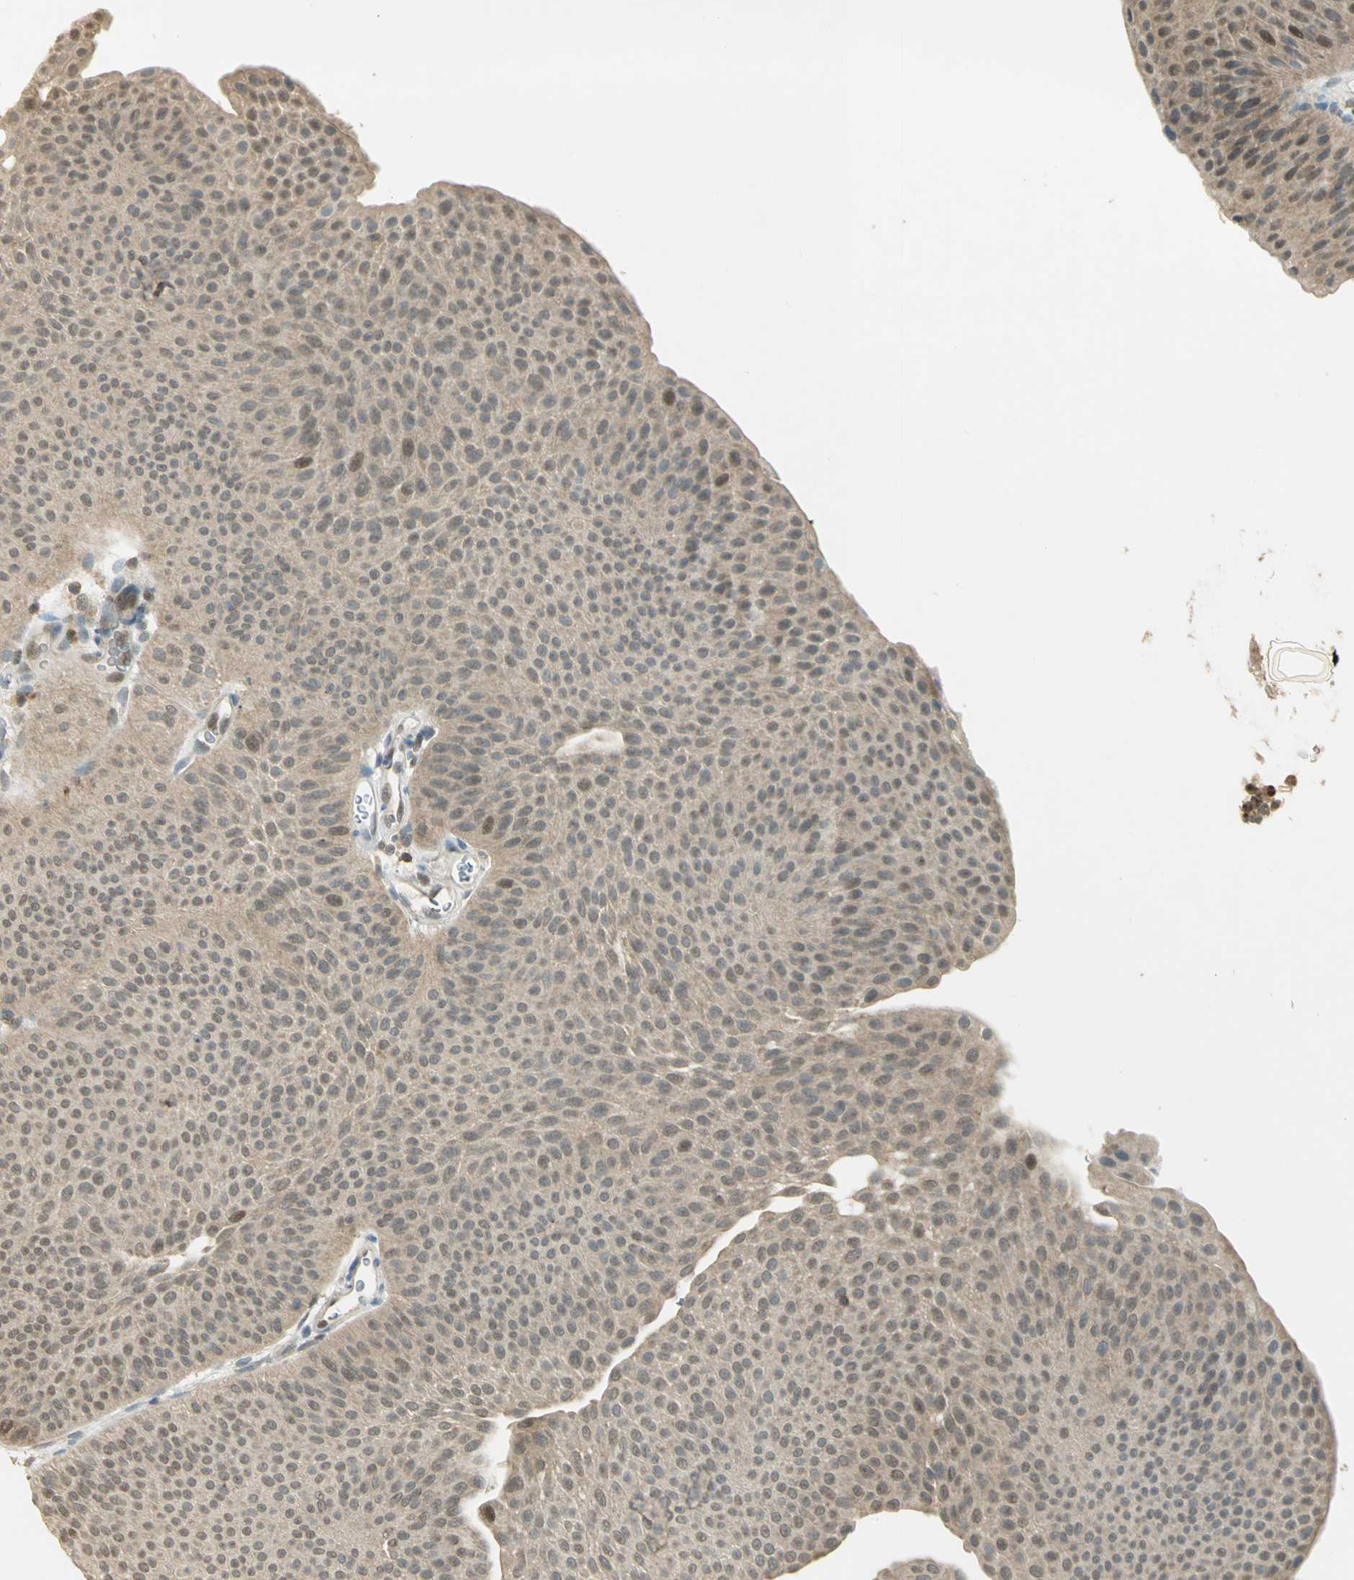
{"staining": {"intensity": "weak", "quantity": "25%-75%", "location": "cytoplasmic/membranous,nuclear"}, "tissue": "urothelial cancer", "cell_type": "Tumor cells", "image_type": "cancer", "snomed": [{"axis": "morphology", "description": "Urothelial carcinoma, Low grade"}, {"axis": "topography", "description": "Urinary bladder"}], "caption": "A photomicrograph of human urothelial cancer stained for a protein shows weak cytoplasmic/membranous and nuclear brown staining in tumor cells.", "gene": "BIRC2", "patient": {"sex": "female", "age": 60}}